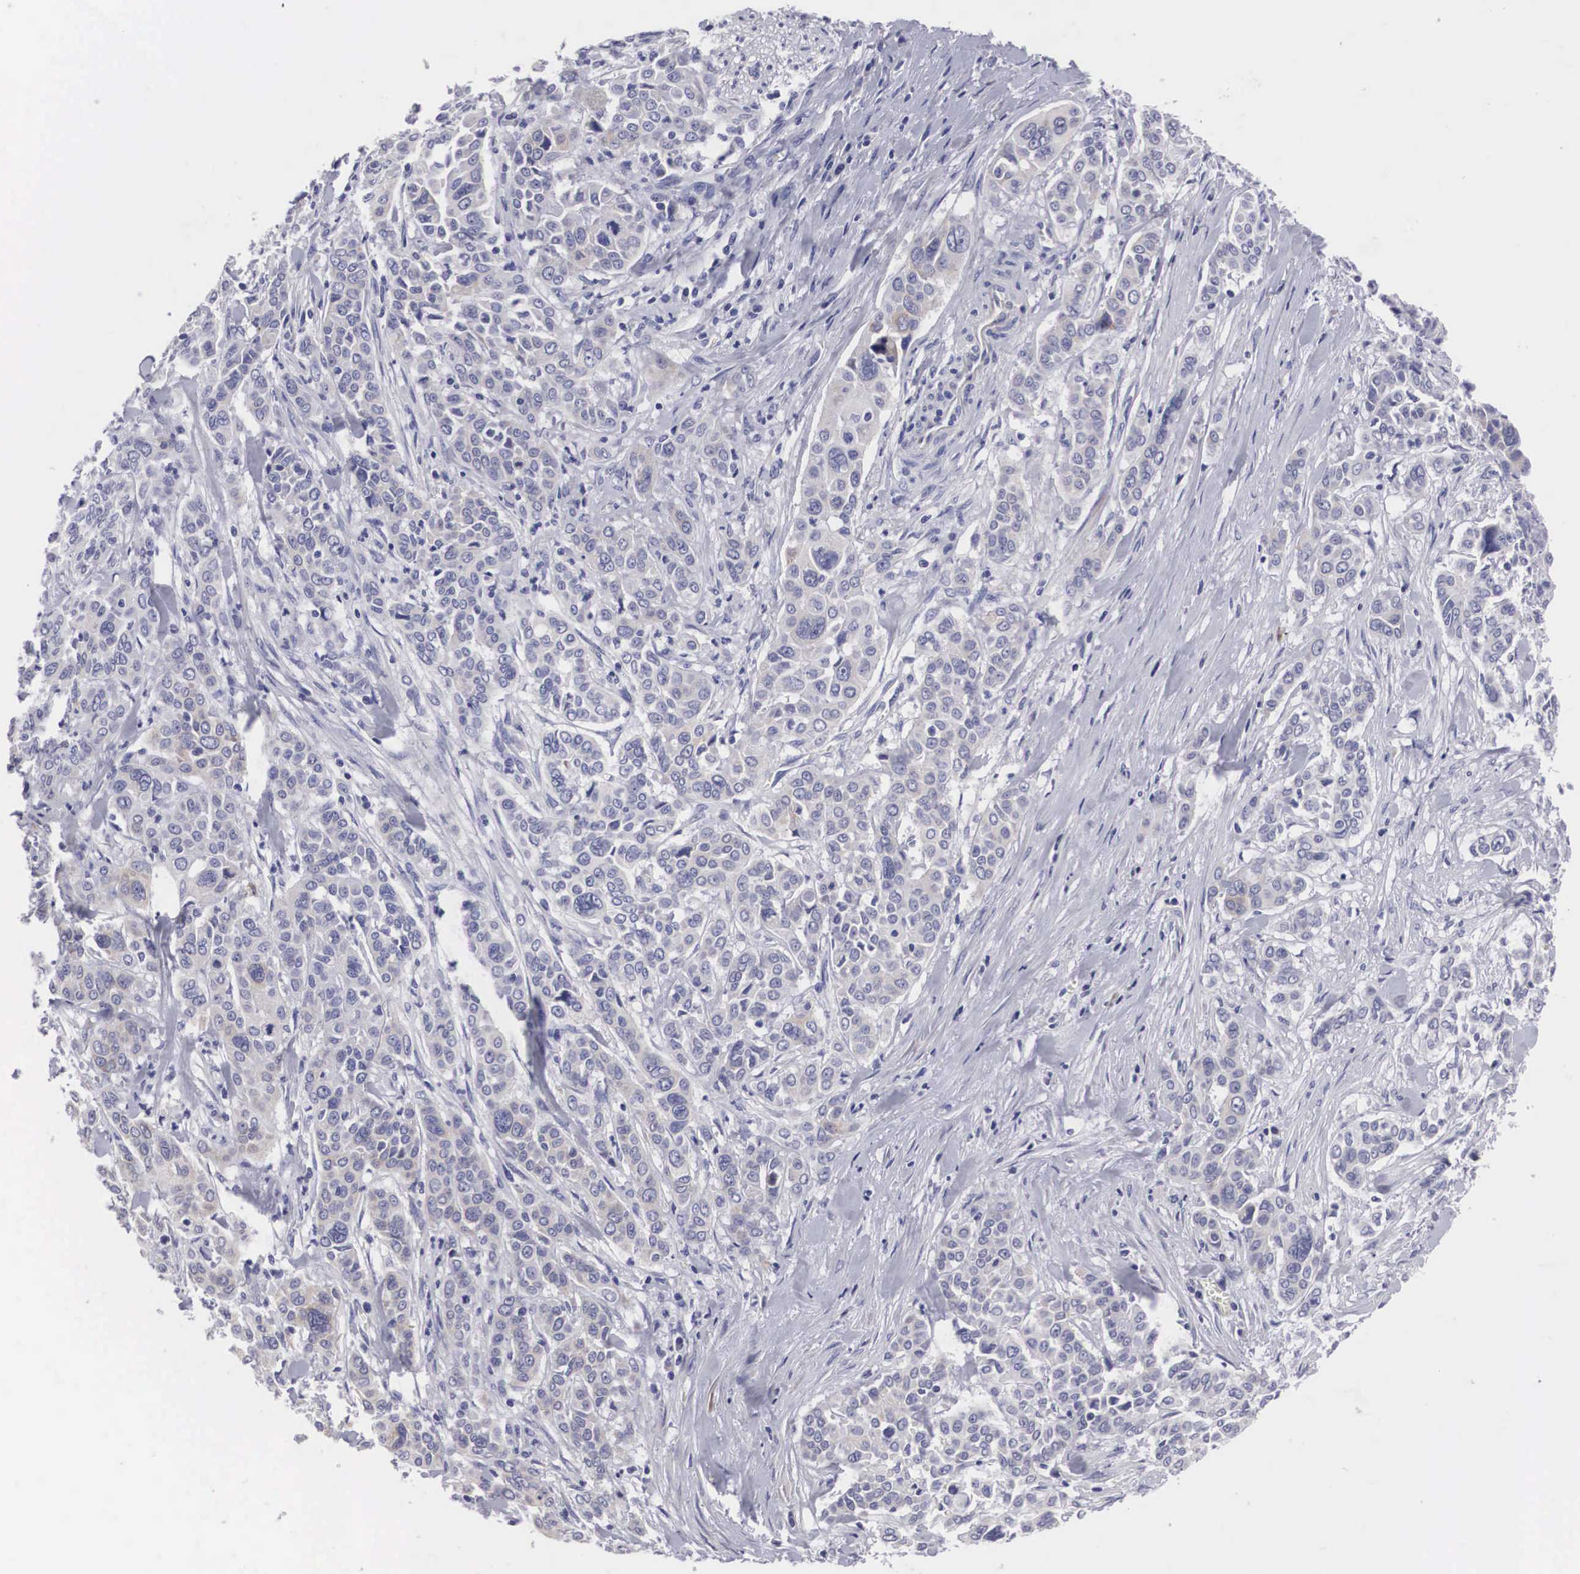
{"staining": {"intensity": "negative", "quantity": "none", "location": "none"}, "tissue": "pancreatic cancer", "cell_type": "Tumor cells", "image_type": "cancer", "snomed": [{"axis": "morphology", "description": "Adenocarcinoma, NOS"}, {"axis": "topography", "description": "Pancreas"}], "caption": "IHC micrograph of neoplastic tissue: human adenocarcinoma (pancreatic) stained with DAB demonstrates no significant protein staining in tumor cells.", "gene": "ARMCX3", "patient": {"sex": "female", "age": 52}}